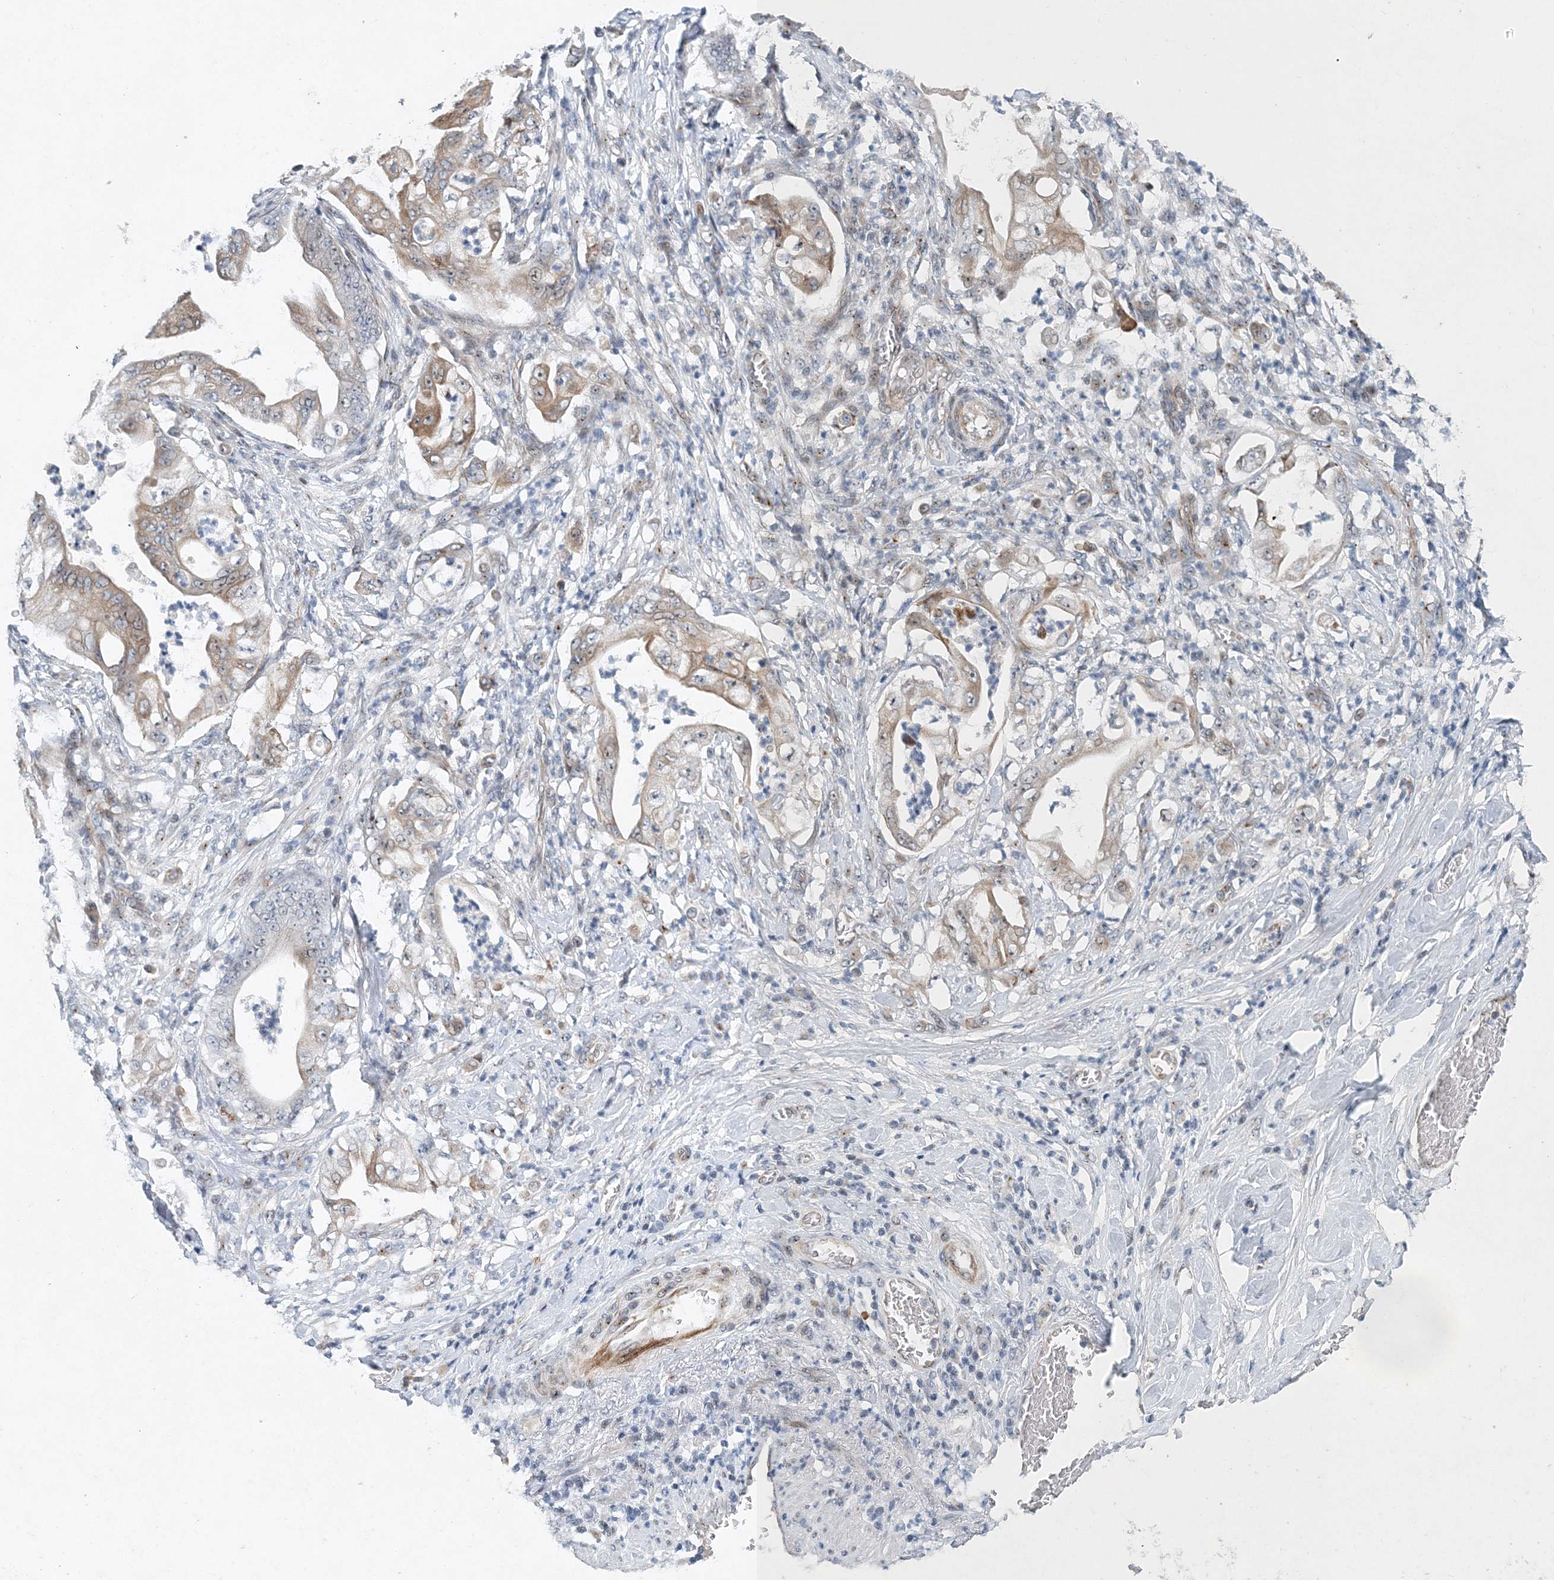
{"staining": {"intensity": "weak", "quantity": "25%-75%", "location": "cytoplasmic/membranous,nuclear"}, "tissue": "stomach cancer", "cell_type": "Tumor cells", "image_type": "cancer", "snomed": [{"axis": "morphology", "description": "Adenocarcinoma, NOS"}, {"axis": "topography", "description": "Stomach"}], "caption": "Immunohistochemical staining of stomach cancer (adenocarcinoma) displays low levels of weak cytoplasmic/membranous and nuclear protein positivity in about 25%-75% of tumor cells. The protein is stained brown, and the nuclei are stained in blue (DAB (3,3'-diaminobenzidine) IHC with brightfield microscopy, high magnification).", "gene": "UIMC1", "patient": {"sex": "female", "age": 73}}